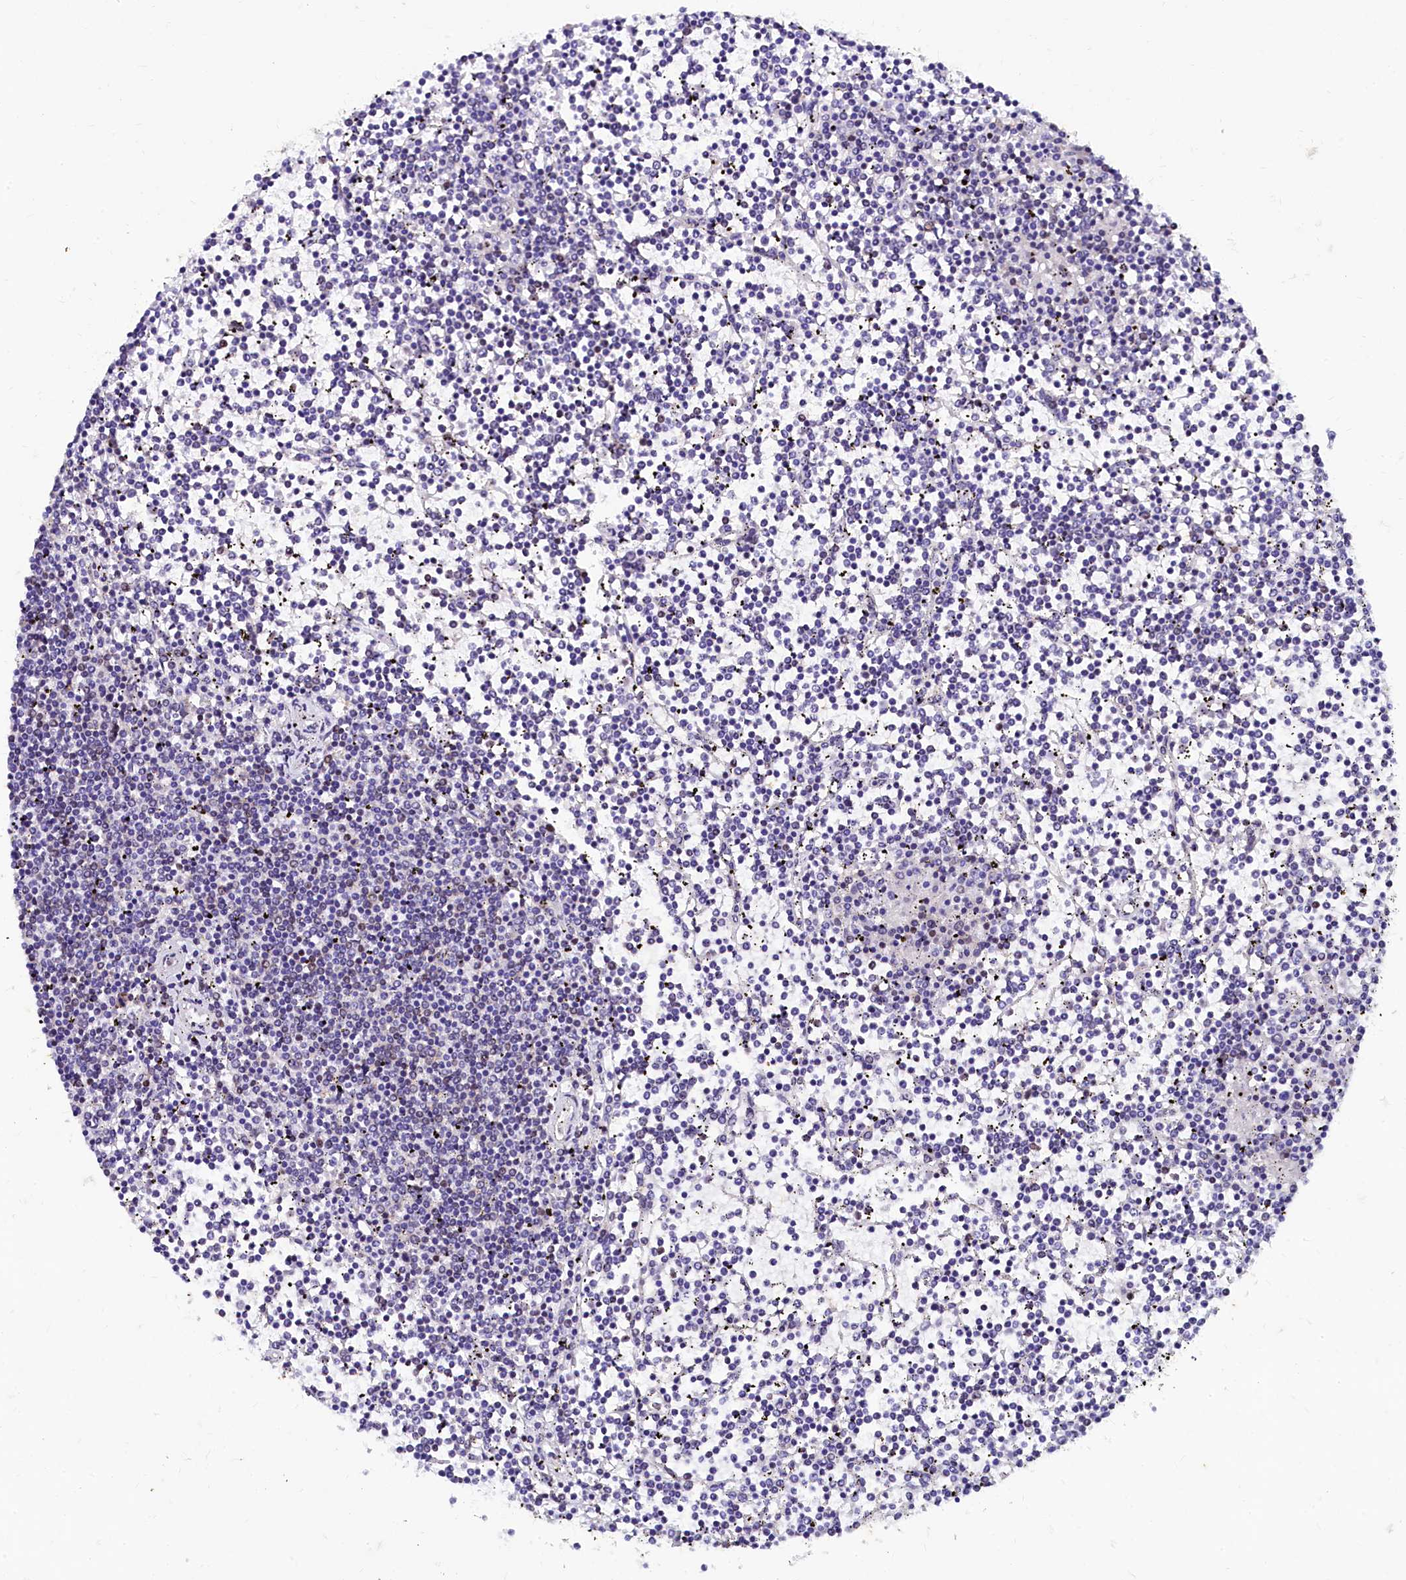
{"staining": {"intensity": "weak", "quantity": "<25%", "location": "nuclear"}, "tissue": "lymphoma", "cell_type": "Tumor cells", "image_type": "cancer", "snomed": [{"axis": "morphology", "description": "Malignant lymphoma, non-Hodgkin's type, Low grade"}, {"axis": "topography", "description": "Spleen"}], "caption": "Tumor cells show no significant positivity in lymphoma. Brightfield microscopy of IHC stained with DAB (brown) and hematoxylin (blue), captured at high magnification.", "gene": "CPSF7", "patient": {"sex": "female", "age": 19}}